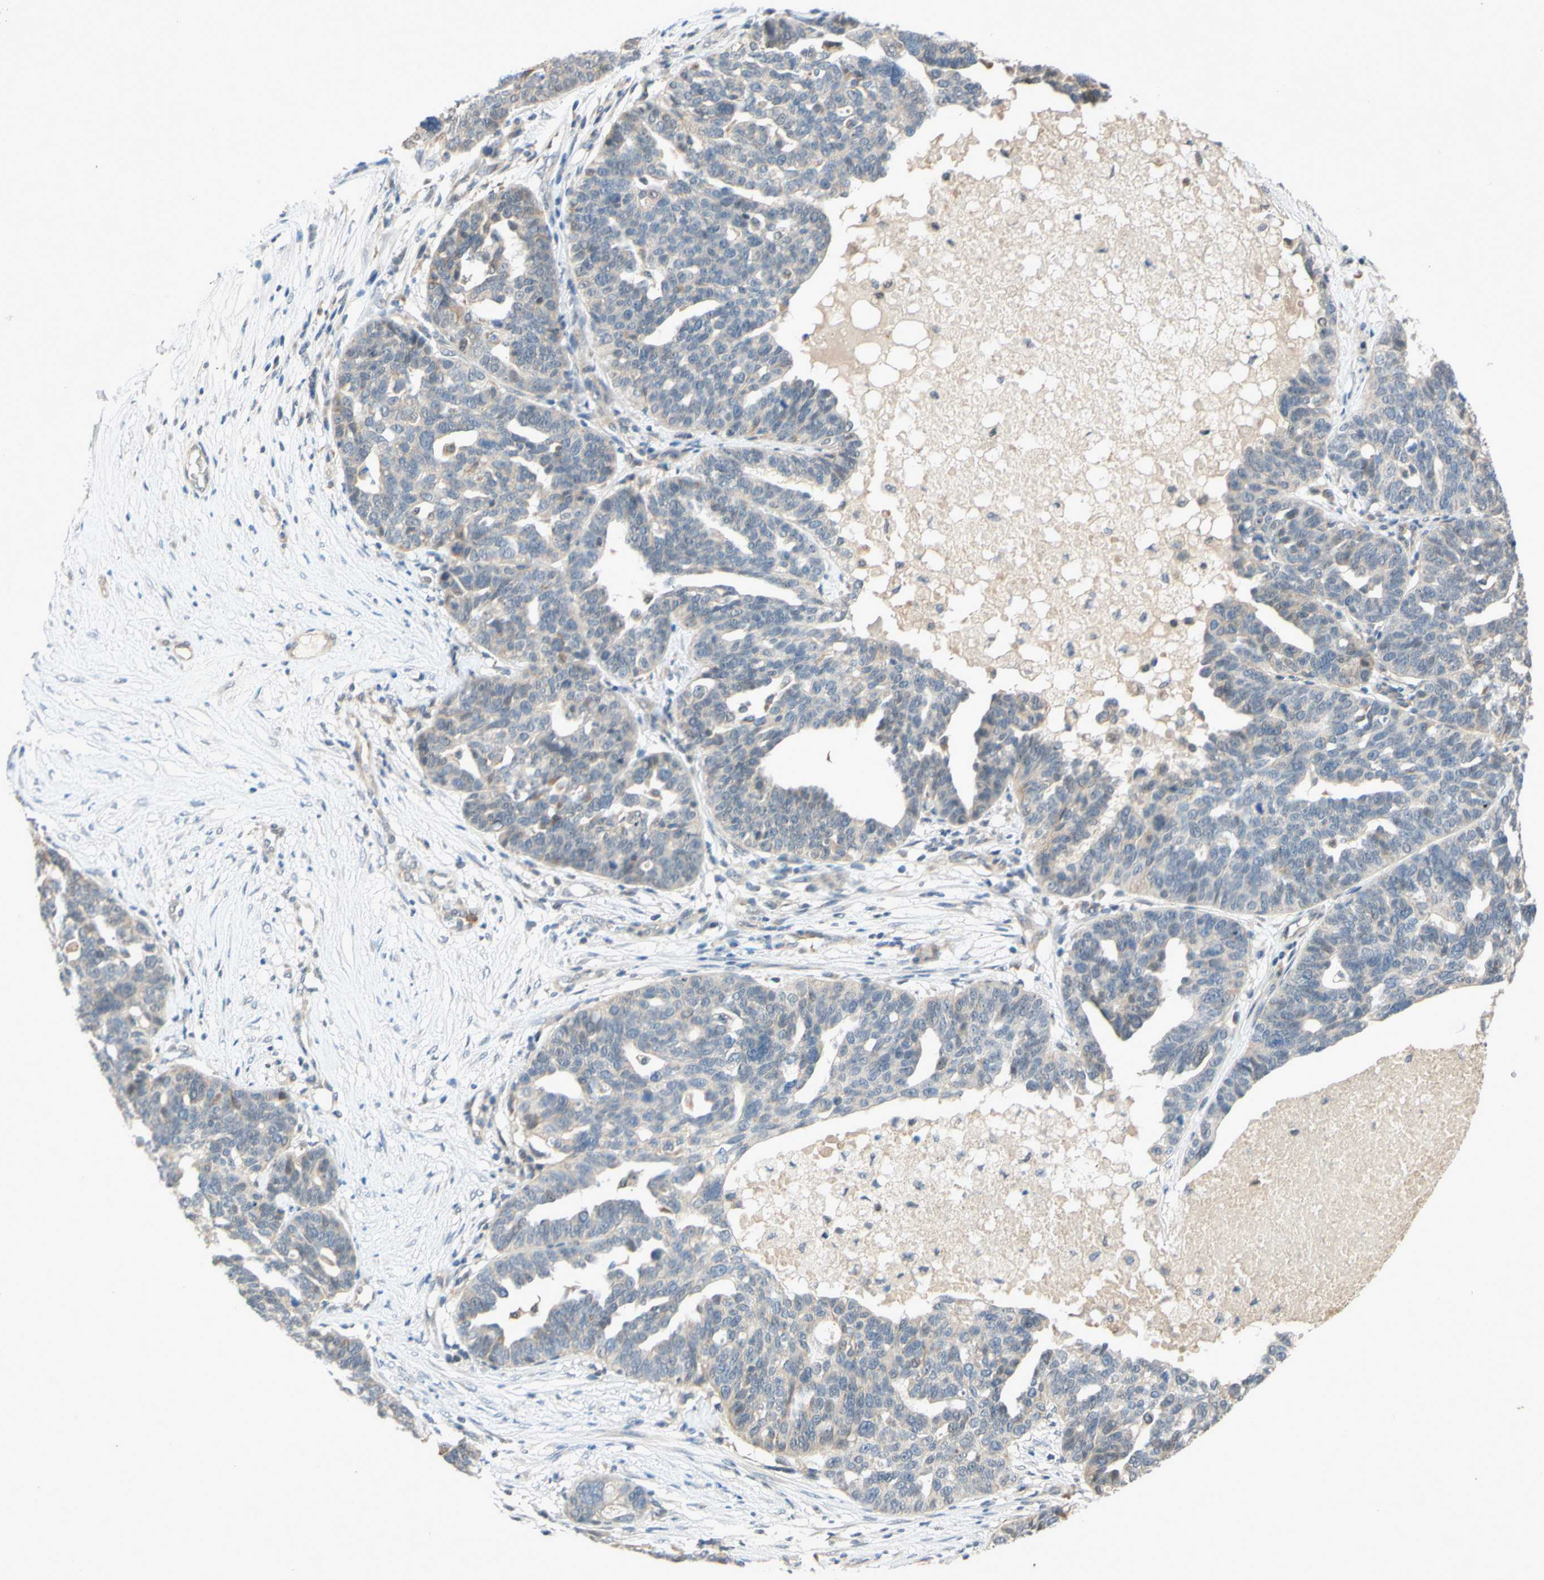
{"staining": {"intensity": "weak", "quantity": "25%-75%", "location": "cytoplasmic/membranous"}, "tissue": "ovarian cancer", "cell_type": "Tumor cells", "image_type": "cancer", "snomed": [{"axis": "morphology", "description": "Cystadenocarcinoma, serous, NOS"}, {"axis": "topography", "description": "Ovary"}], "caption": "Human ovarian cancer (serous cystadenocarcinoma) stained with a protein marker shows weak staining in tumor cells.", "gene": "GATA1", "patient": {"sex": "female", "age": 59}}